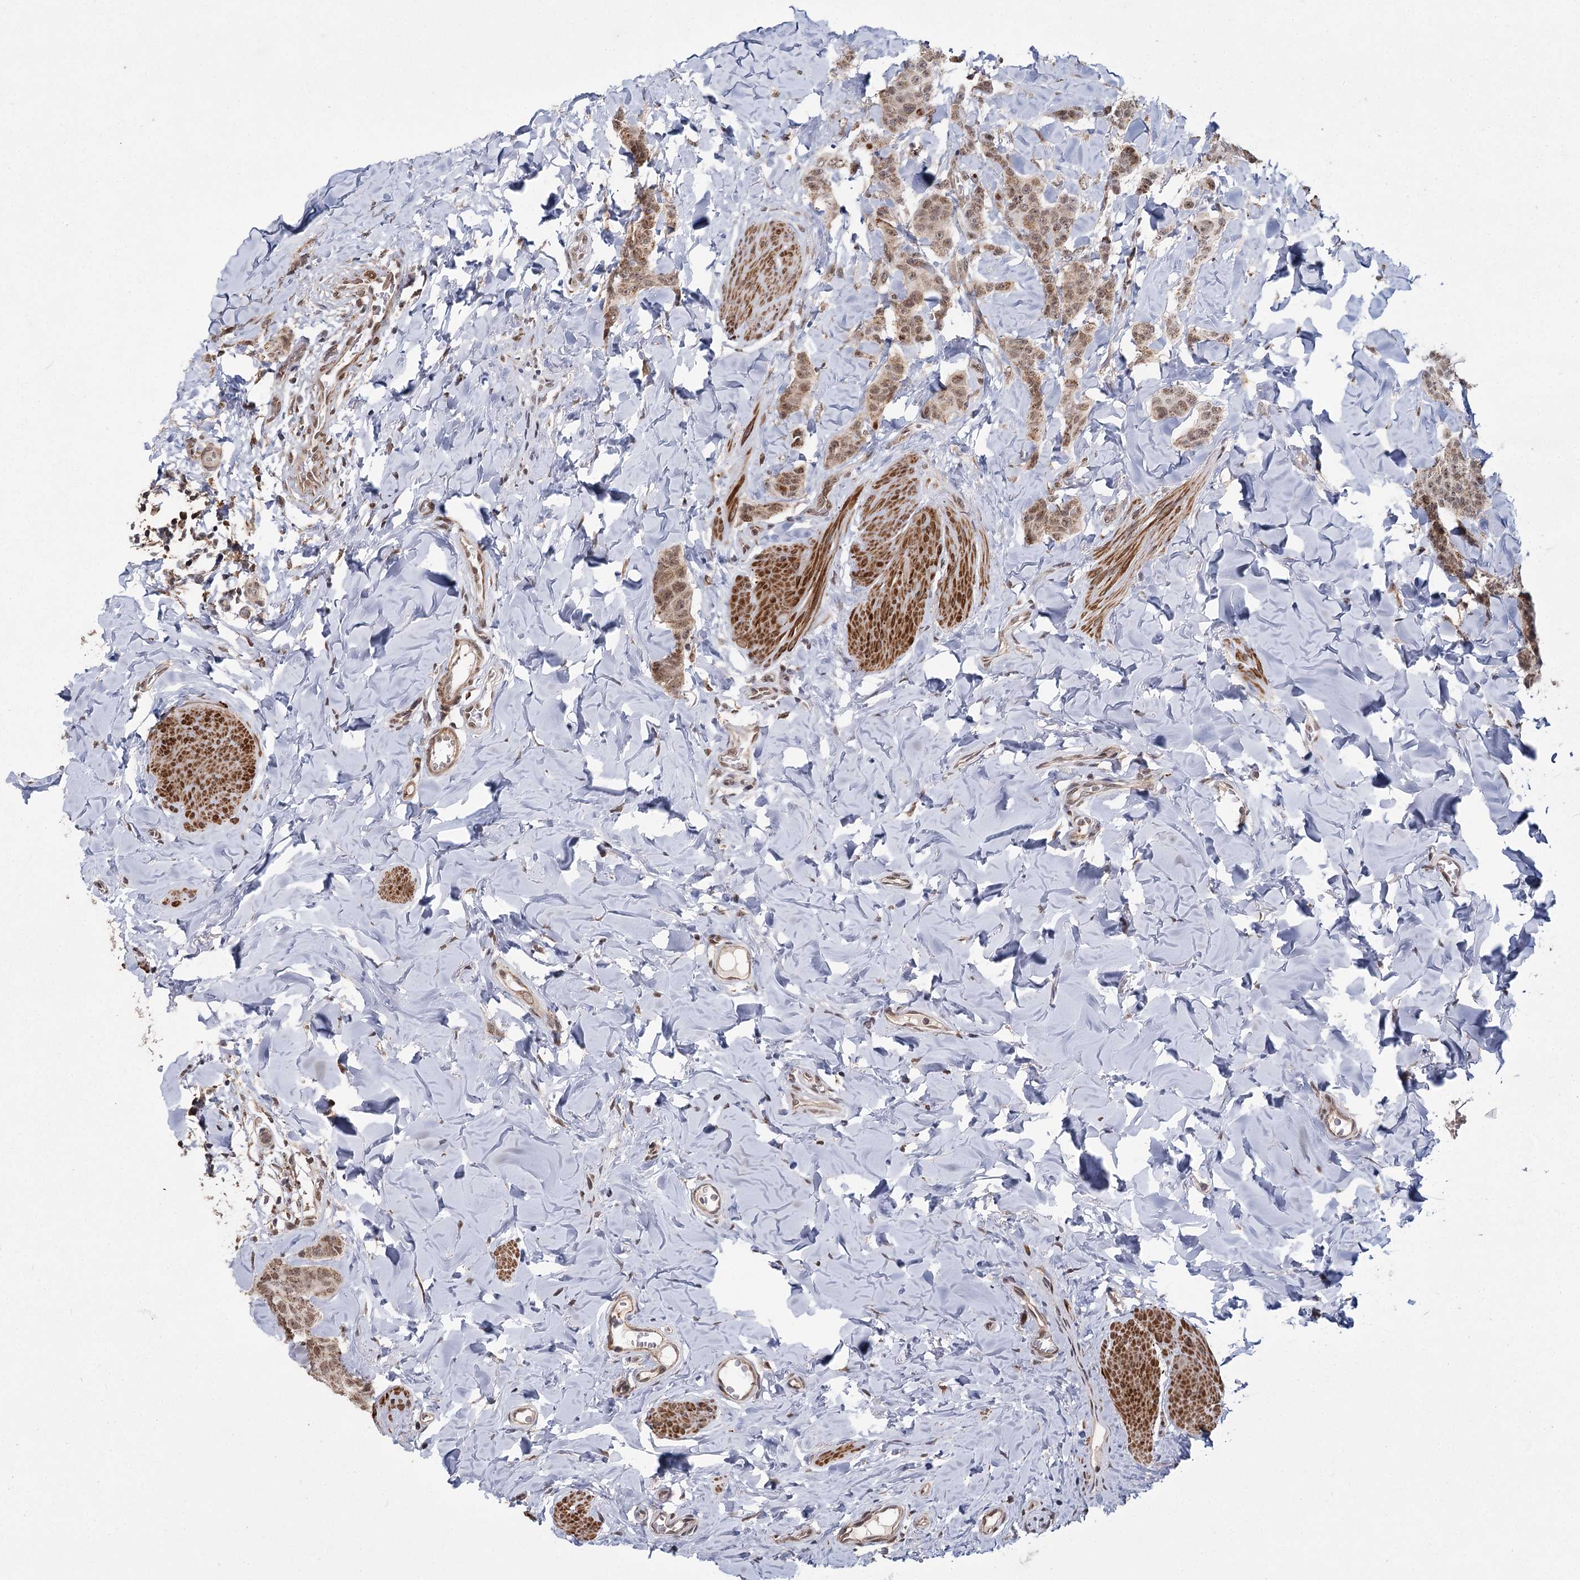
{"staining": {"intensity": "moderate", "quantity": ">75%", "location": "nuclear"}, "tissue": "breast cancer", "cell_type": "Tumor cells", "image_type": "cancer", "snomed": [{"axis": "morphology", "description": "Duct carcinoma"}, {"axis": "topography", "description": "Breast"}], "caption": "This is a micrograph of immunohistochemistry (IHC) staining of breast cancer (invasive ductal carcinoma), which shows moderate staining in the nuclear of tumor cells.", "gene": "ZCCHC24", "patient": {"sex": "female", "age": 40}}